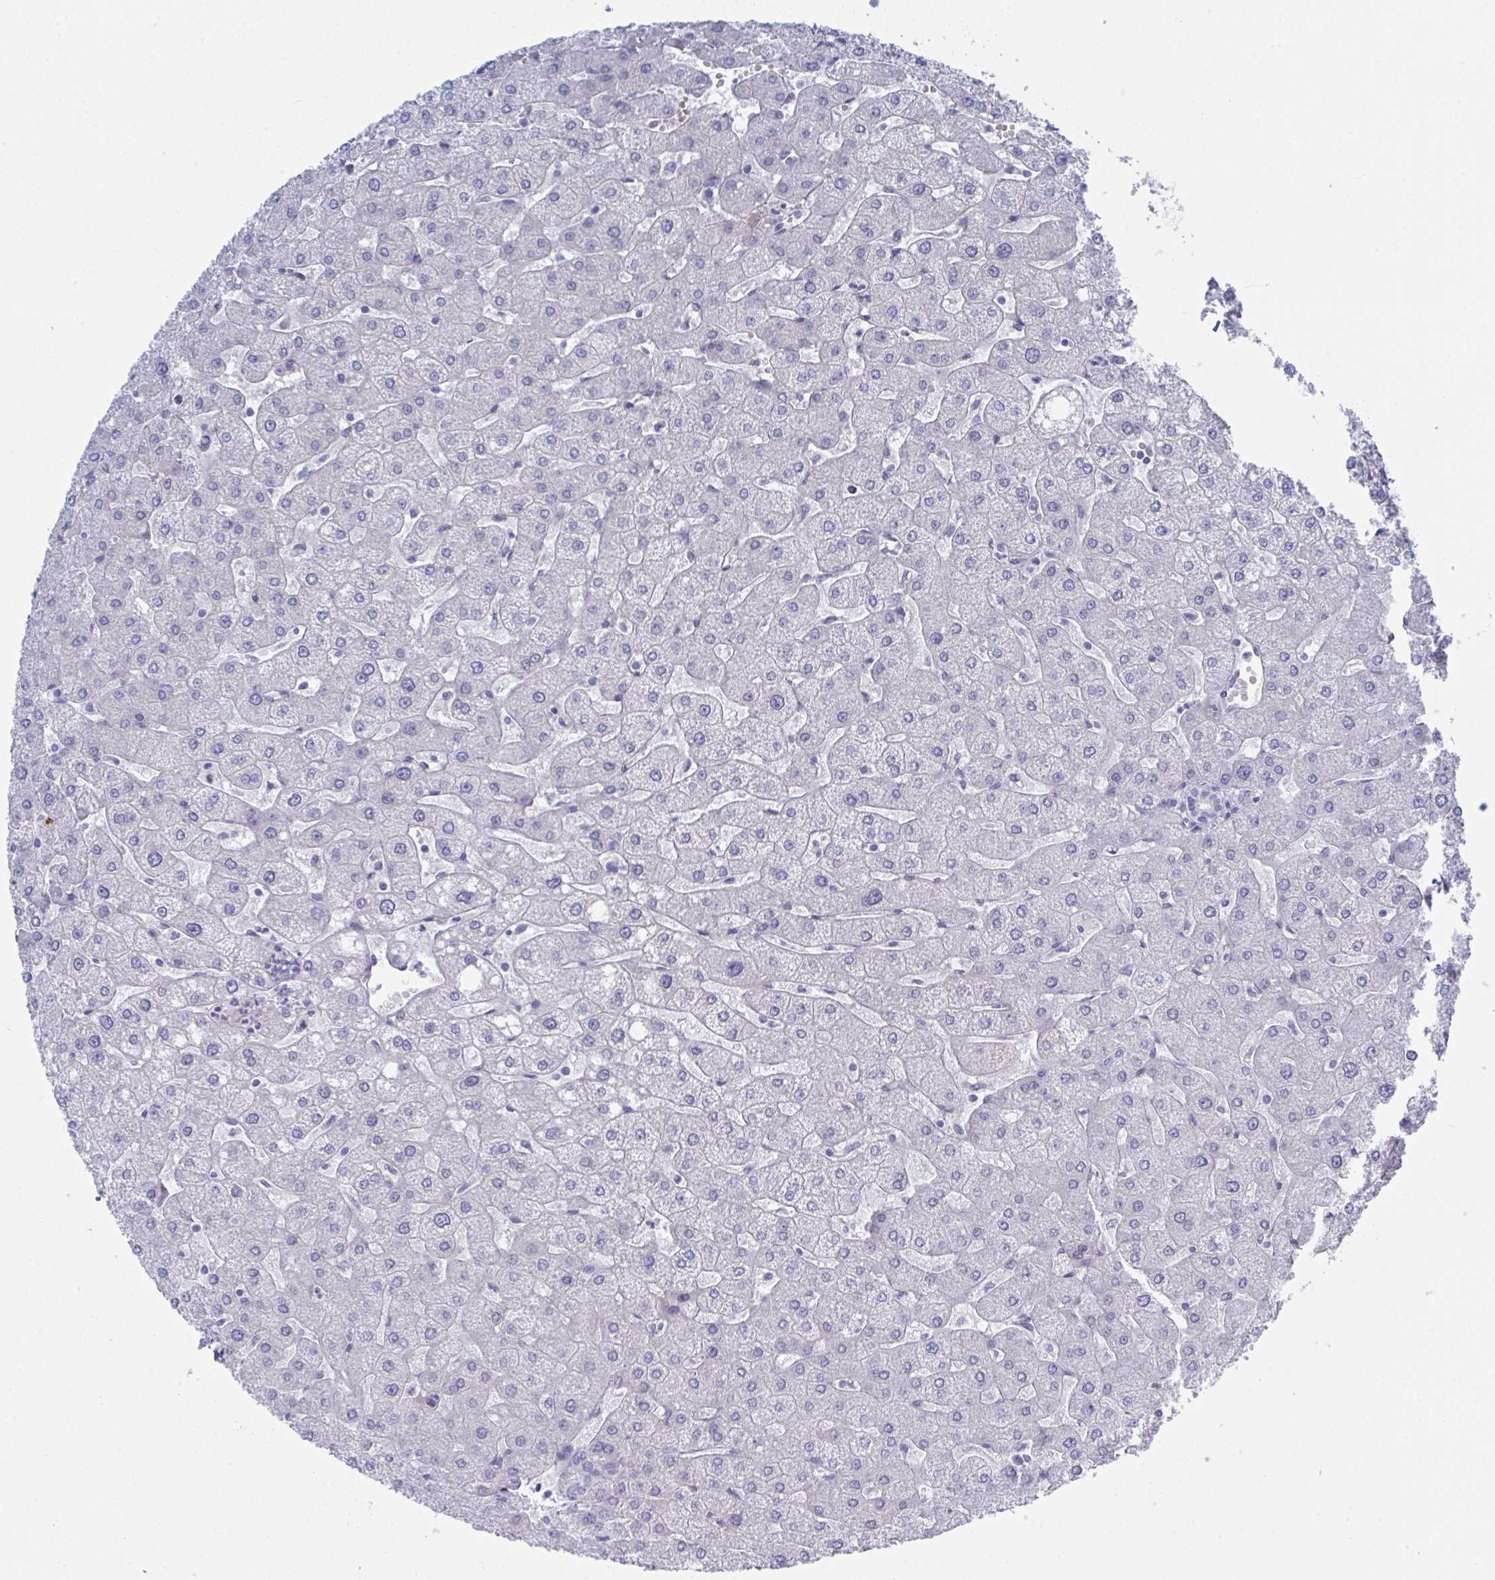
{"staining": {"intensity": "negative", "quantity": "none", "location": "none"}, "tissue": "liver", "cell_type": "Cholangiocytes", "image_type": "normal", "snomed": [{"axis": "morphology", "description": "Normal tissue, NOS"}, {"axis": "topography", "description": "Liver"}], "caption": "Protein analysis of normal liver demonstrates no significant expression in cholangiocytes. The staining is performed using DAB brown chromogen with nuclei counter-stained in using hematoxylin.", "gene": "ZNF684", "patient": {"sex": "male", "age": 67}}